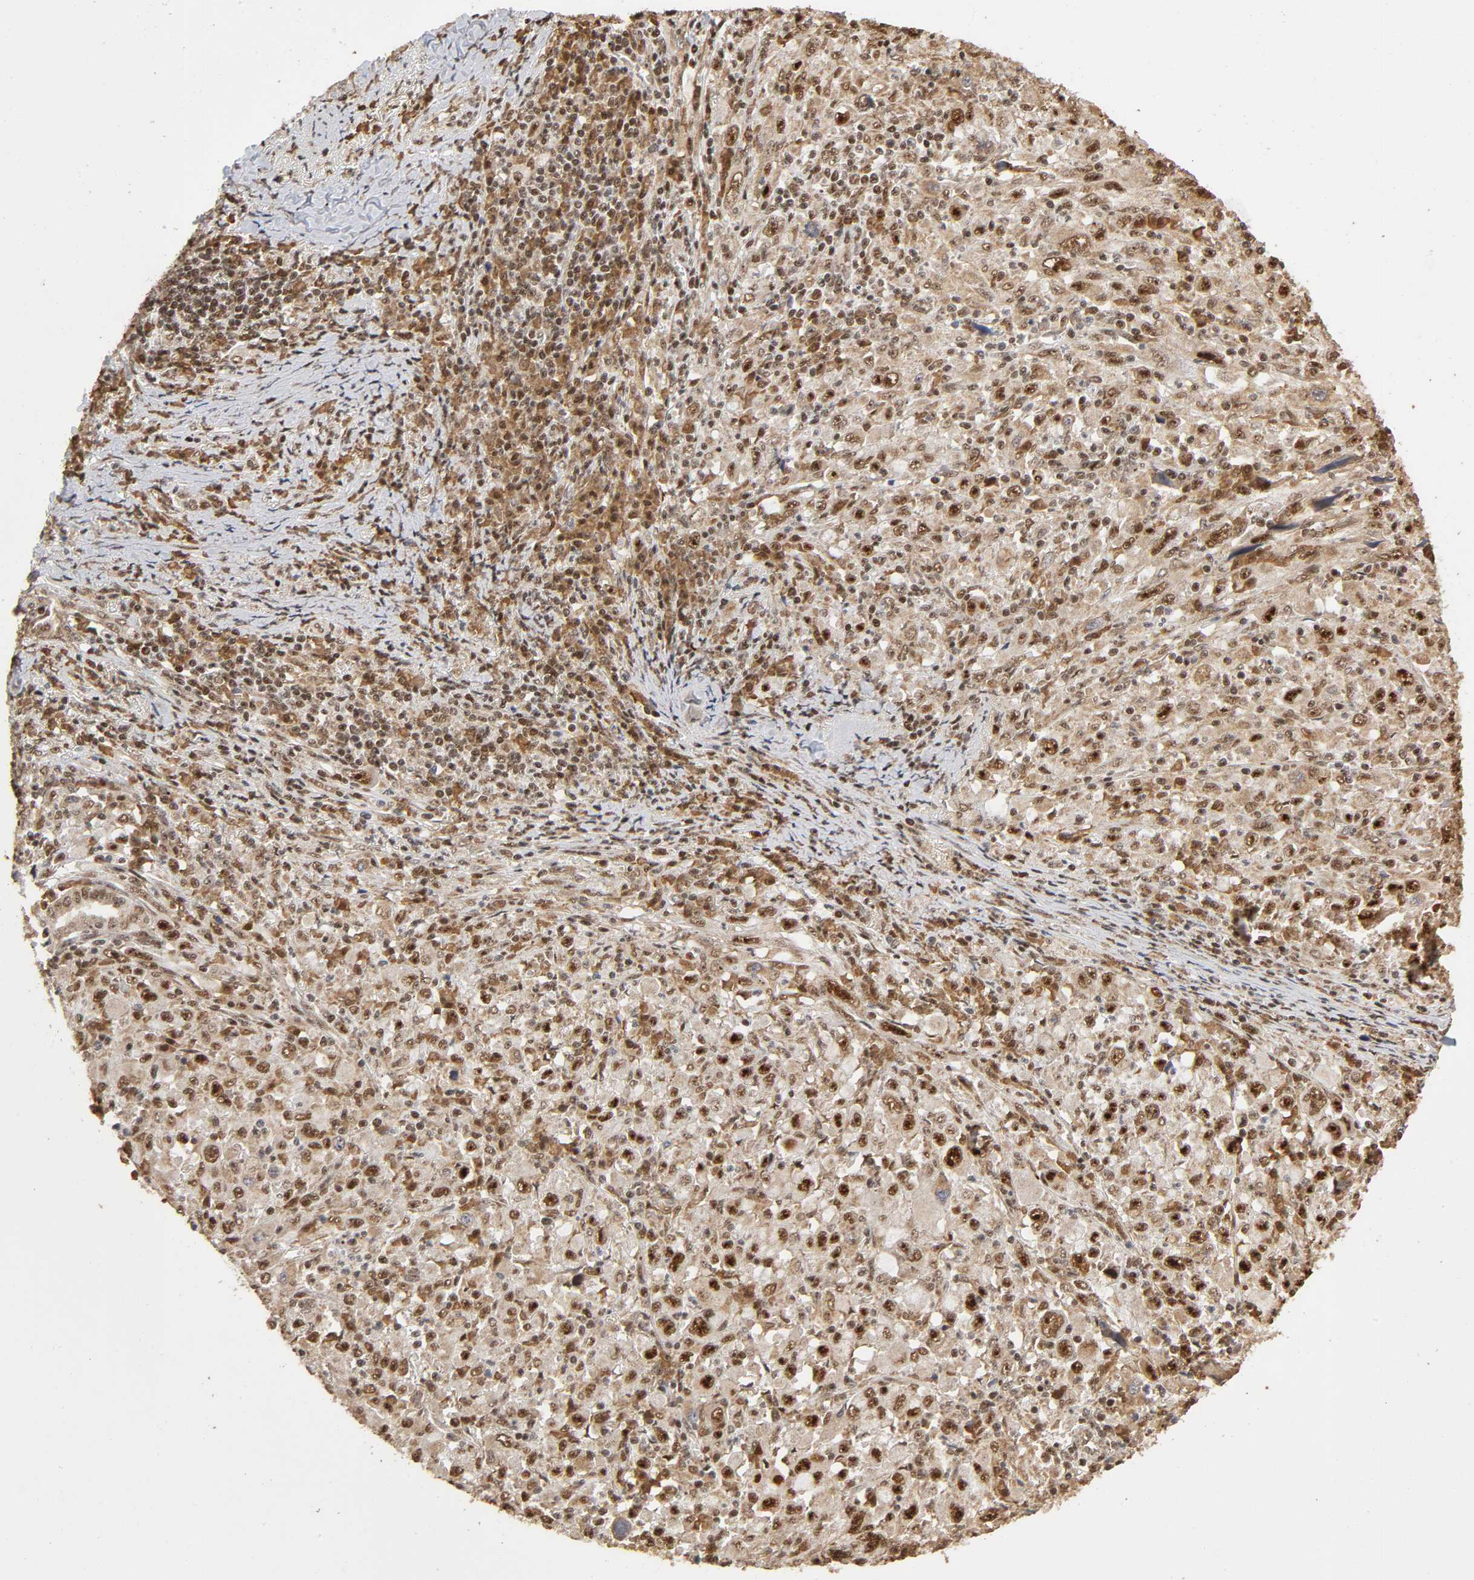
{"staining": {"intensity": "strong", "quantity": ">75%", "location": "cytoplasmic/membranous,nuclear"}, "tissue": "melanoma", "cell_type": "Tumor cells", "image_type": "cancer", "snomed": [{"axis": "morphology", "description": "Malignant melanoma, Metastatic site"}, {"axis": "topography", "description": "Skin"}], "caption": "Brown immunohistochemical staining in human malignant melanoma (metastatic site) reveals strong cytoplasmic/membranous and nuclear positivity in about >75% of tumor cells.", "gene": "RNF122", "patient": {"sex": "female", "age": 56}}